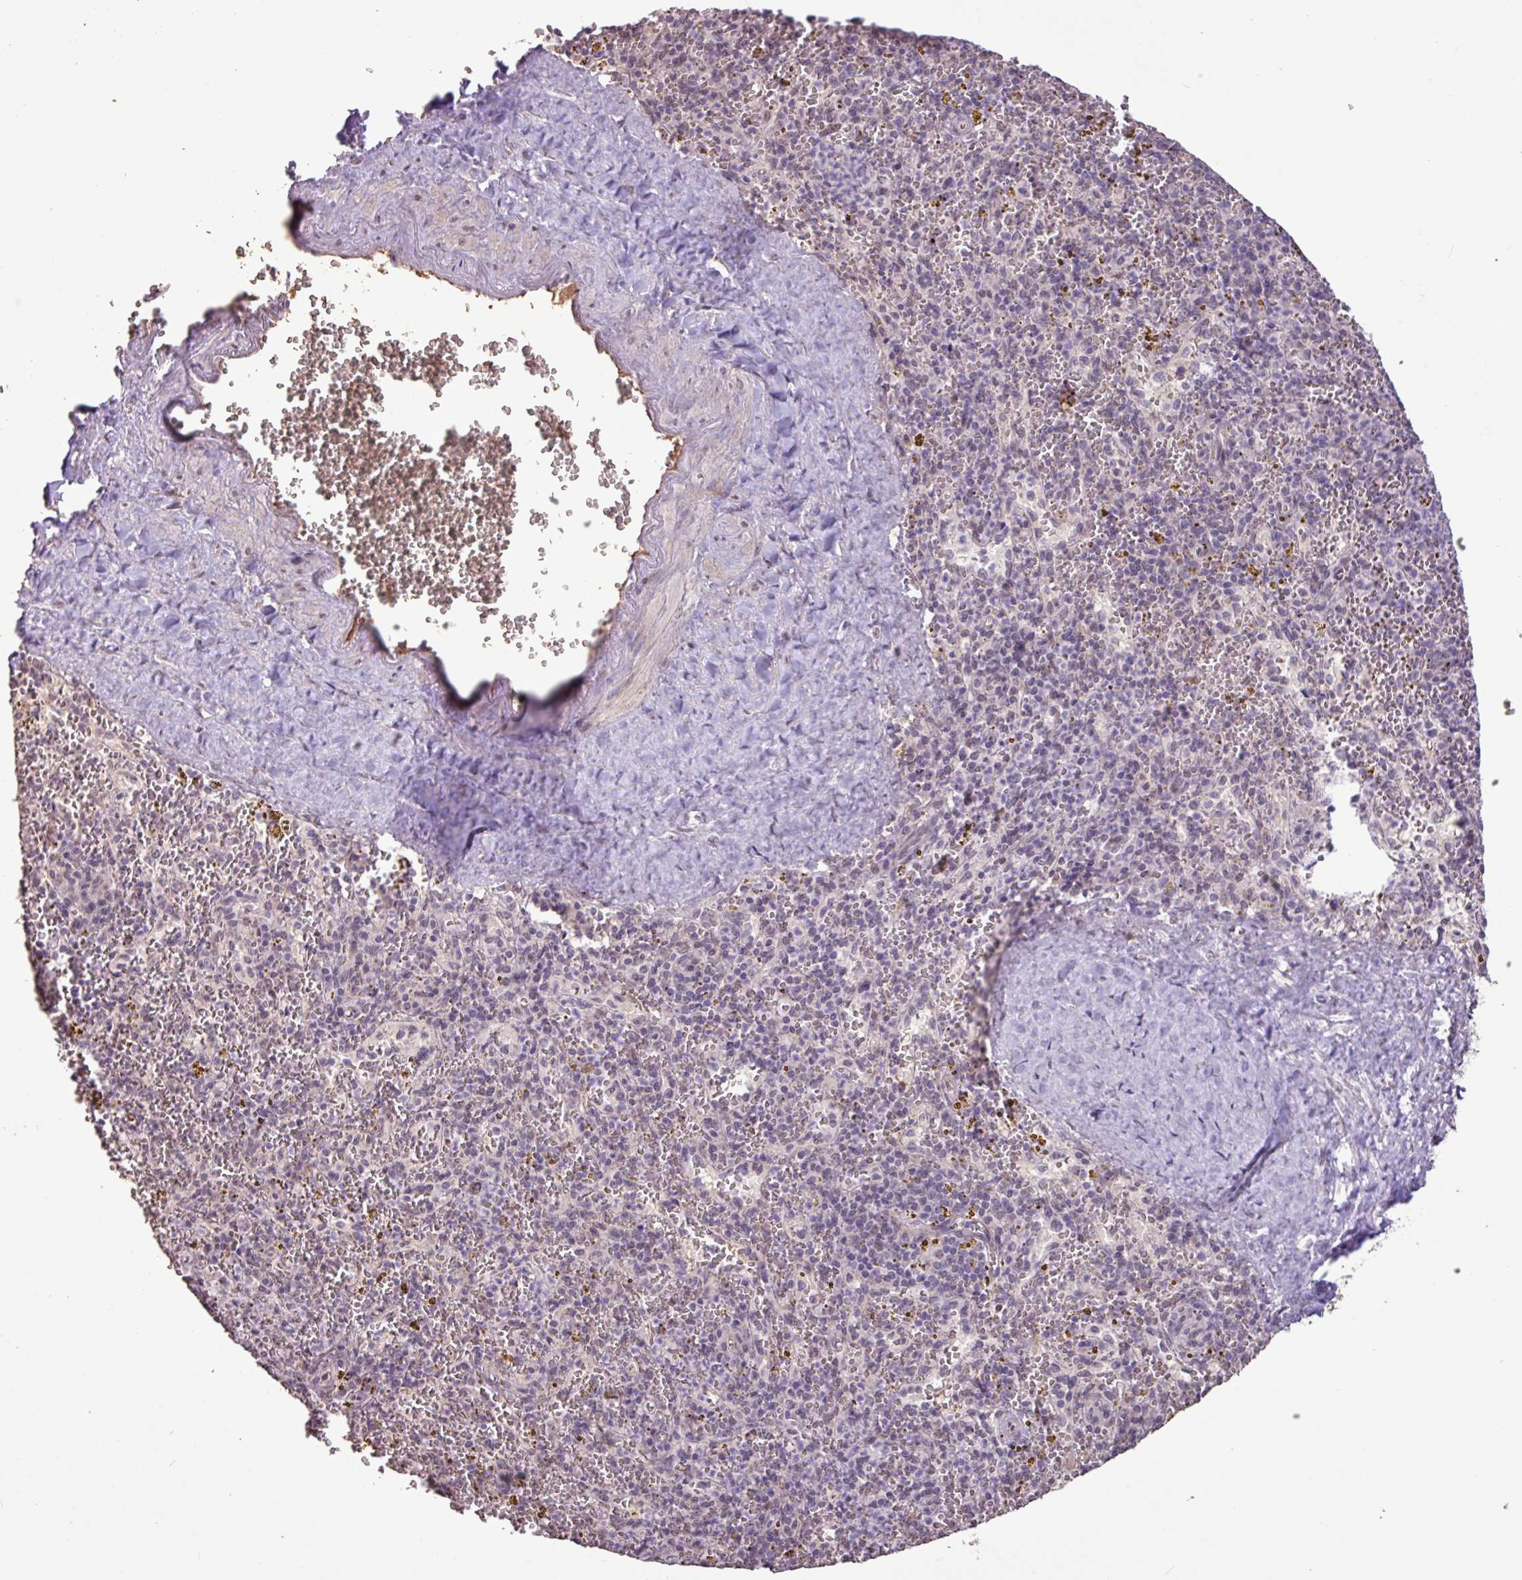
{"staining": {"intensity": "negative", "quantity": "none", "location": "none"}, "tissue": "spleen", "cell_type": "Cells in red pulp", "image_type": "normal", "snomed": [{"axis": "morphology", "description": "Normal tissue, NOS"}, {"axis": "topography", "description": "Spleen"}], "caption": "Immunohistochemistry image of unremarkable spleen: human spleen stained with DAB (3,3'-diaminobenzidine) shows no significant protein expression in cells in red pulp. Brightfield microscopy of immunohistochemistry (IHC) stained with DAB (brown) and hematoxylin (blue), captured at high magnification.", "gene": "L3MBTL3", "patient": {"sex": "male", "age": 57}}